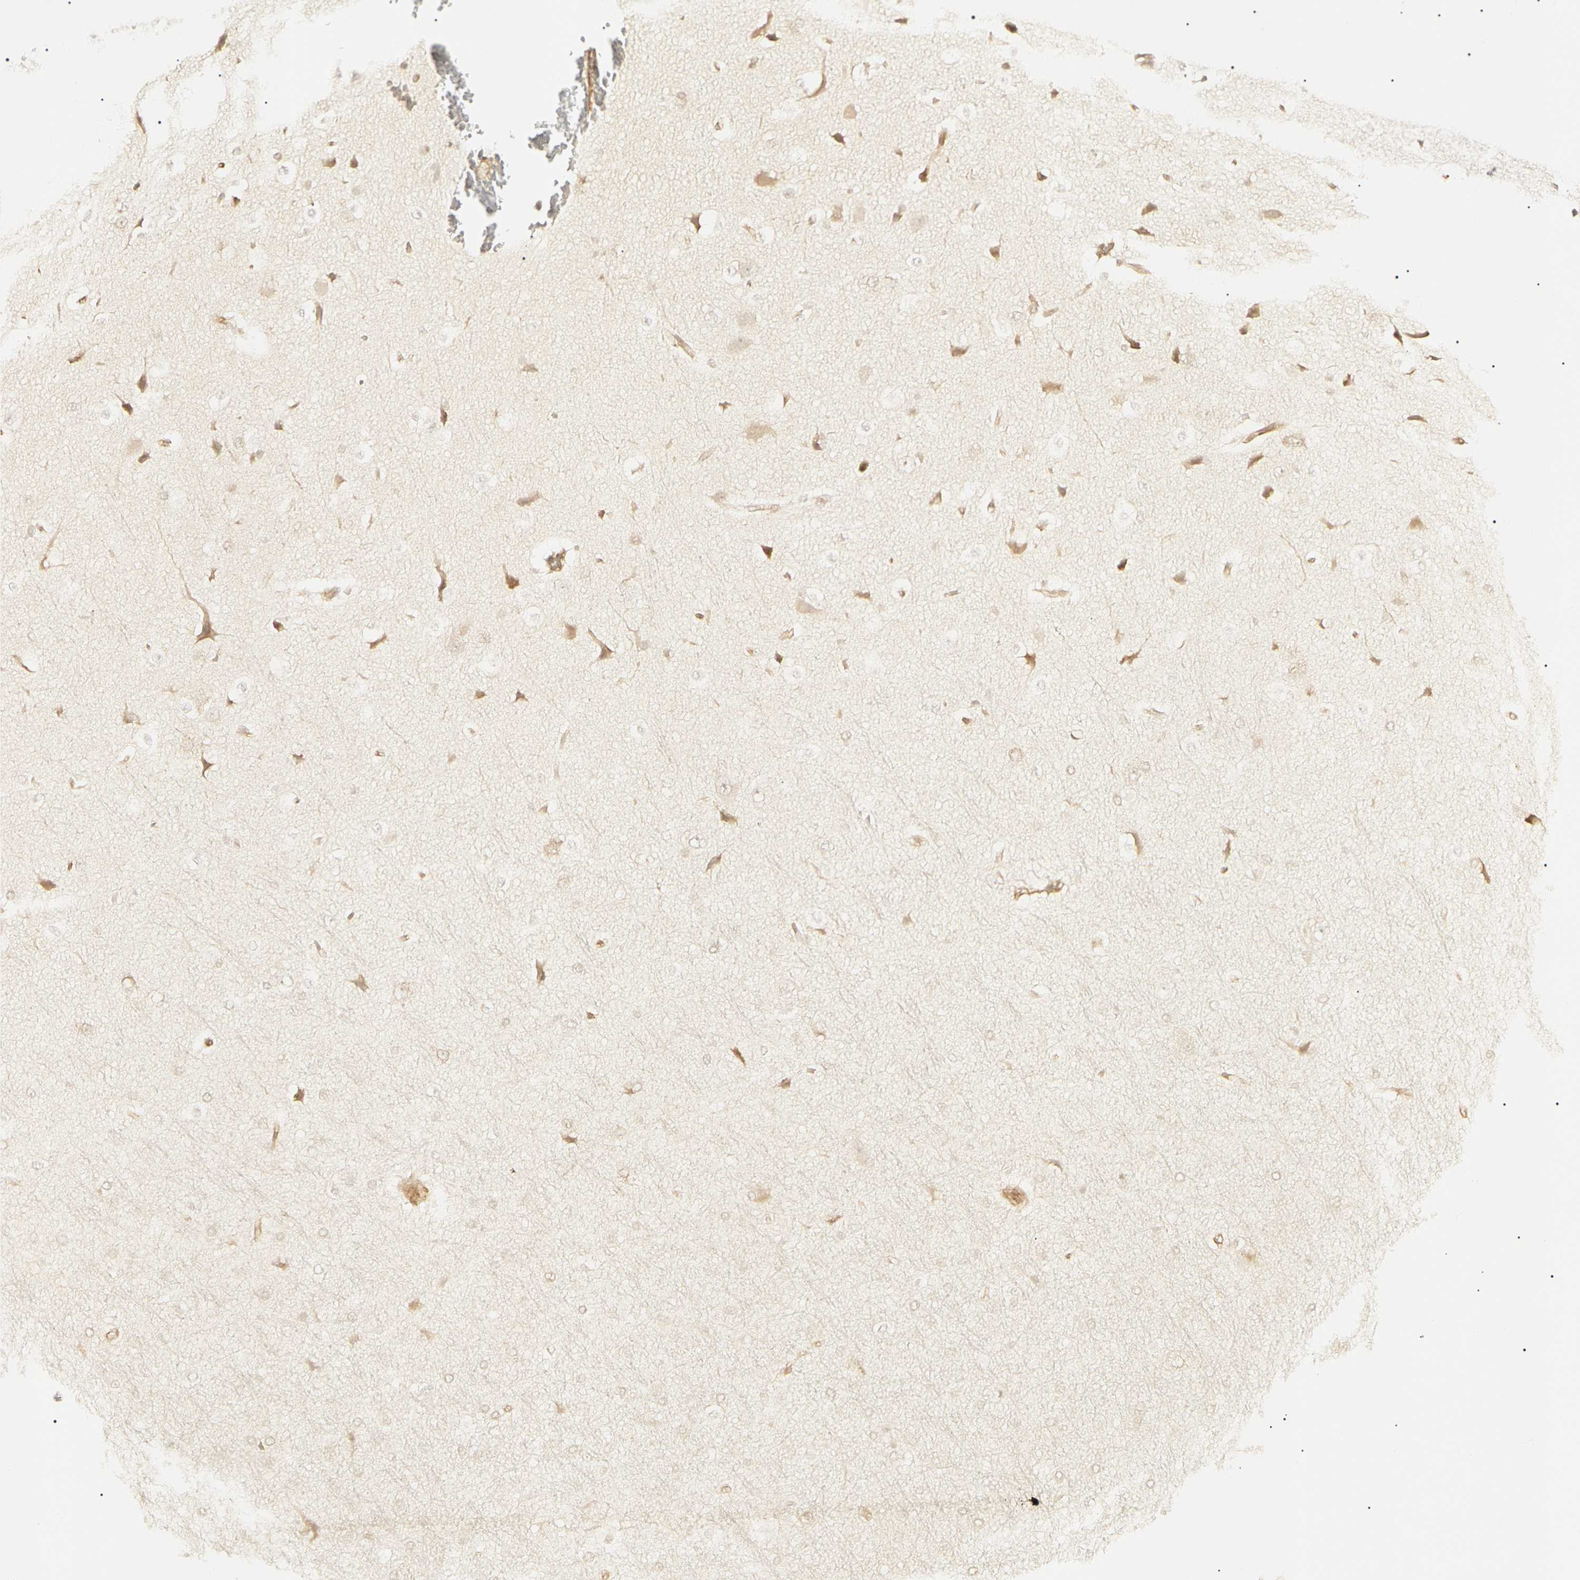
{"staining": {"intensity": "moderate", "quantity": "25%-75%", "location": "cytoplasmic/membranous"}, "tissue": "cerebral cortex", "cell_type": "Endothelial cells", "image_type": "normal", "snomed": [{"axis": "morphology", "description": "Normal tissue, NOS"}, {"axis": "morphology", "description": "Developmental malformation"}, {"axis": "topography", "description": "Cerebral cortex"}], "caption": "A medium amount of moderate cytoplasmic/membranous positivity is present in approximately 25%-75% of endothelial cells in unremarkable cerebral cortex.", "gene": "KLHL42", "patient": {"sex": "female", "age": 30}}